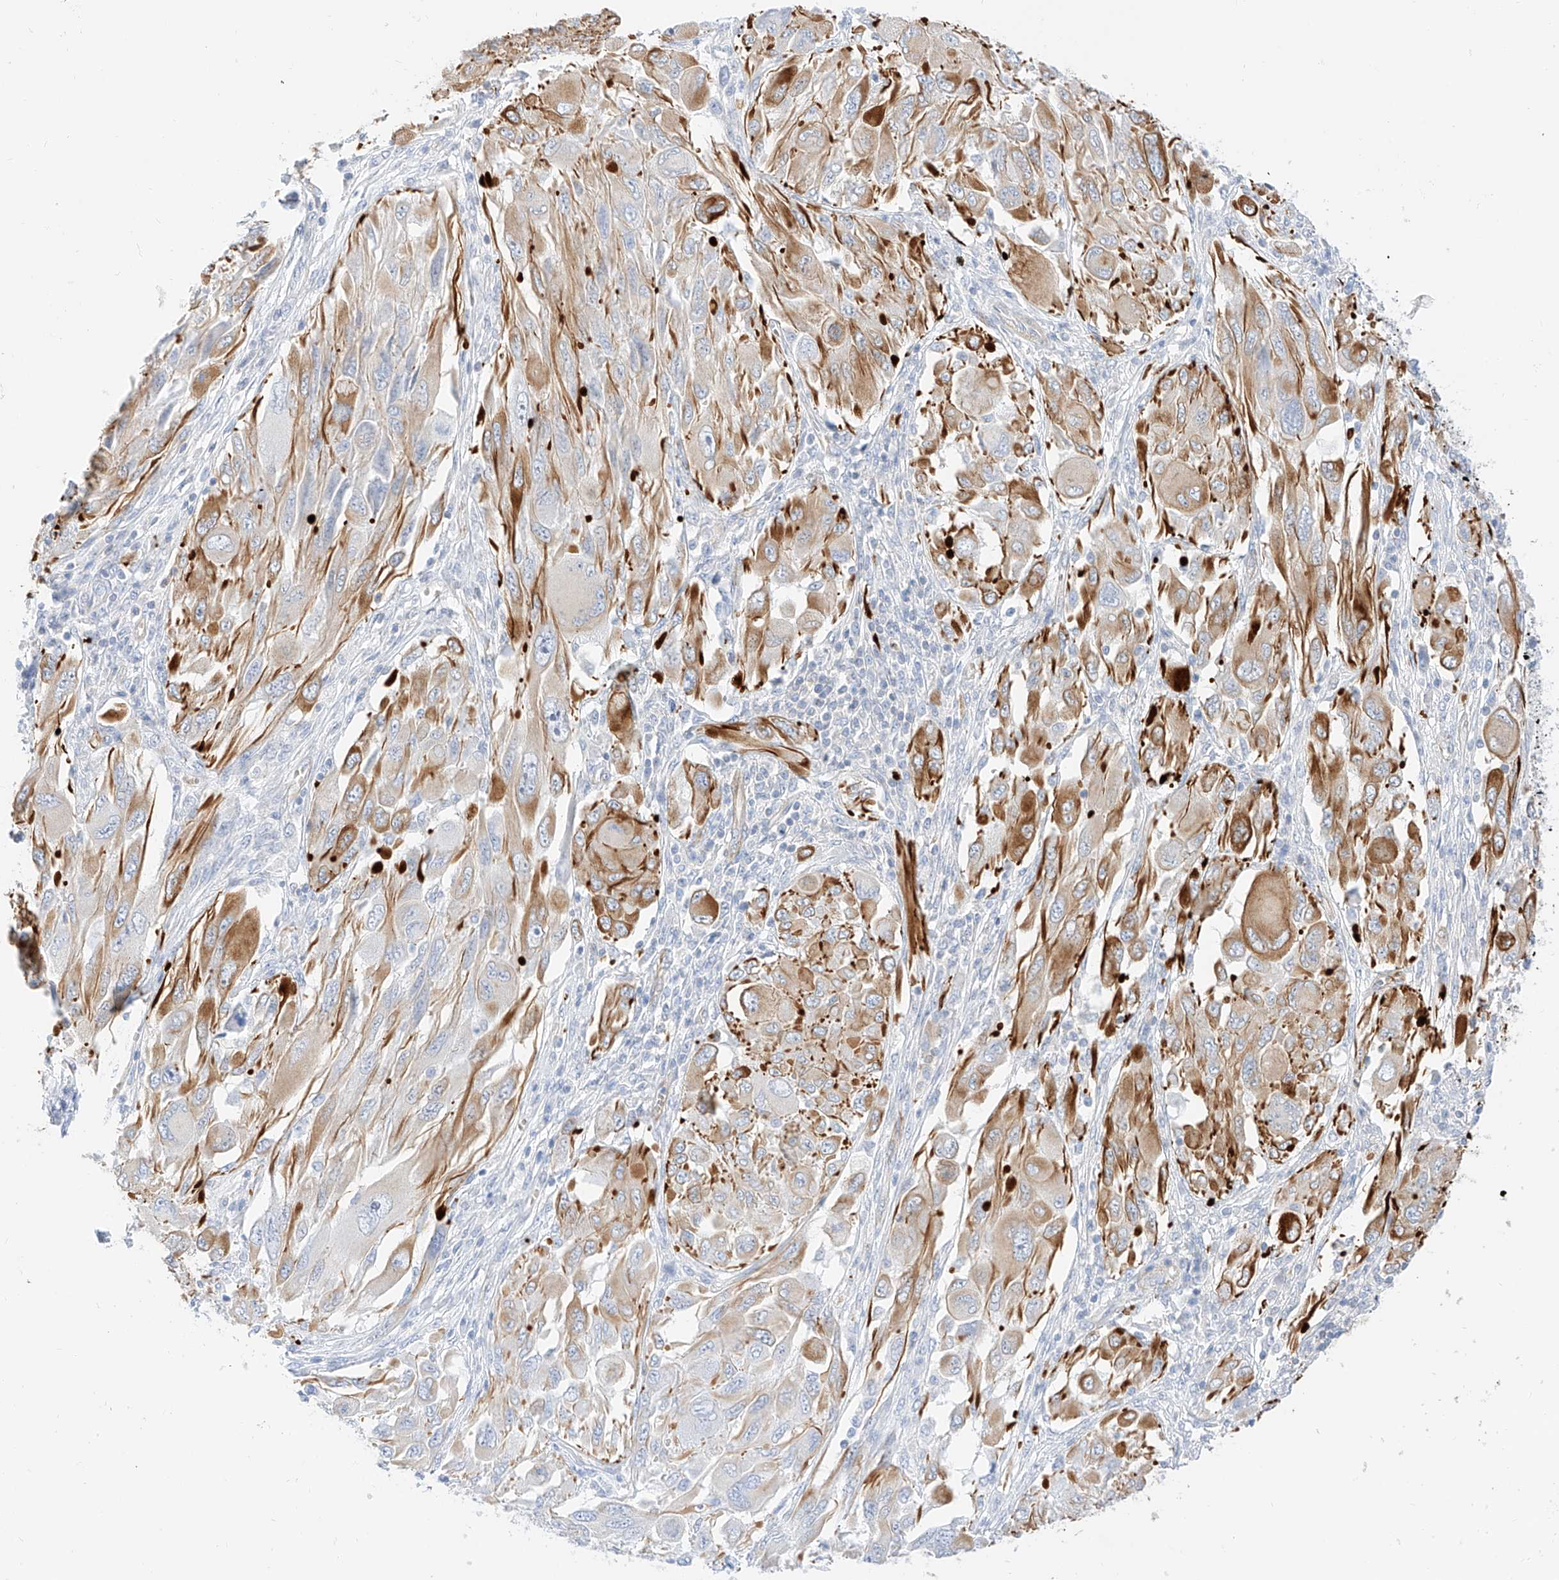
{"staining": {"intensity": "moderate", "quantity": "25%-75%", "location": "cytoplasmic/membranous"}, "tissue": "melanoma", "cell_type": "Tumor cells", "image_type": "cancer", "snomed": [{"axis": "morphology", "description": "Malignant melanoma, NOS"}, {"axis": "topography", "description": "Skin"}], "caption": "A histopathology image of malignant melanoma stained for a protein reveals moderate cytoplasmic/membranous brown staining in tumor cells.", "gene": "CDCP2", "patient": {"sex": "female", "age": 91}}